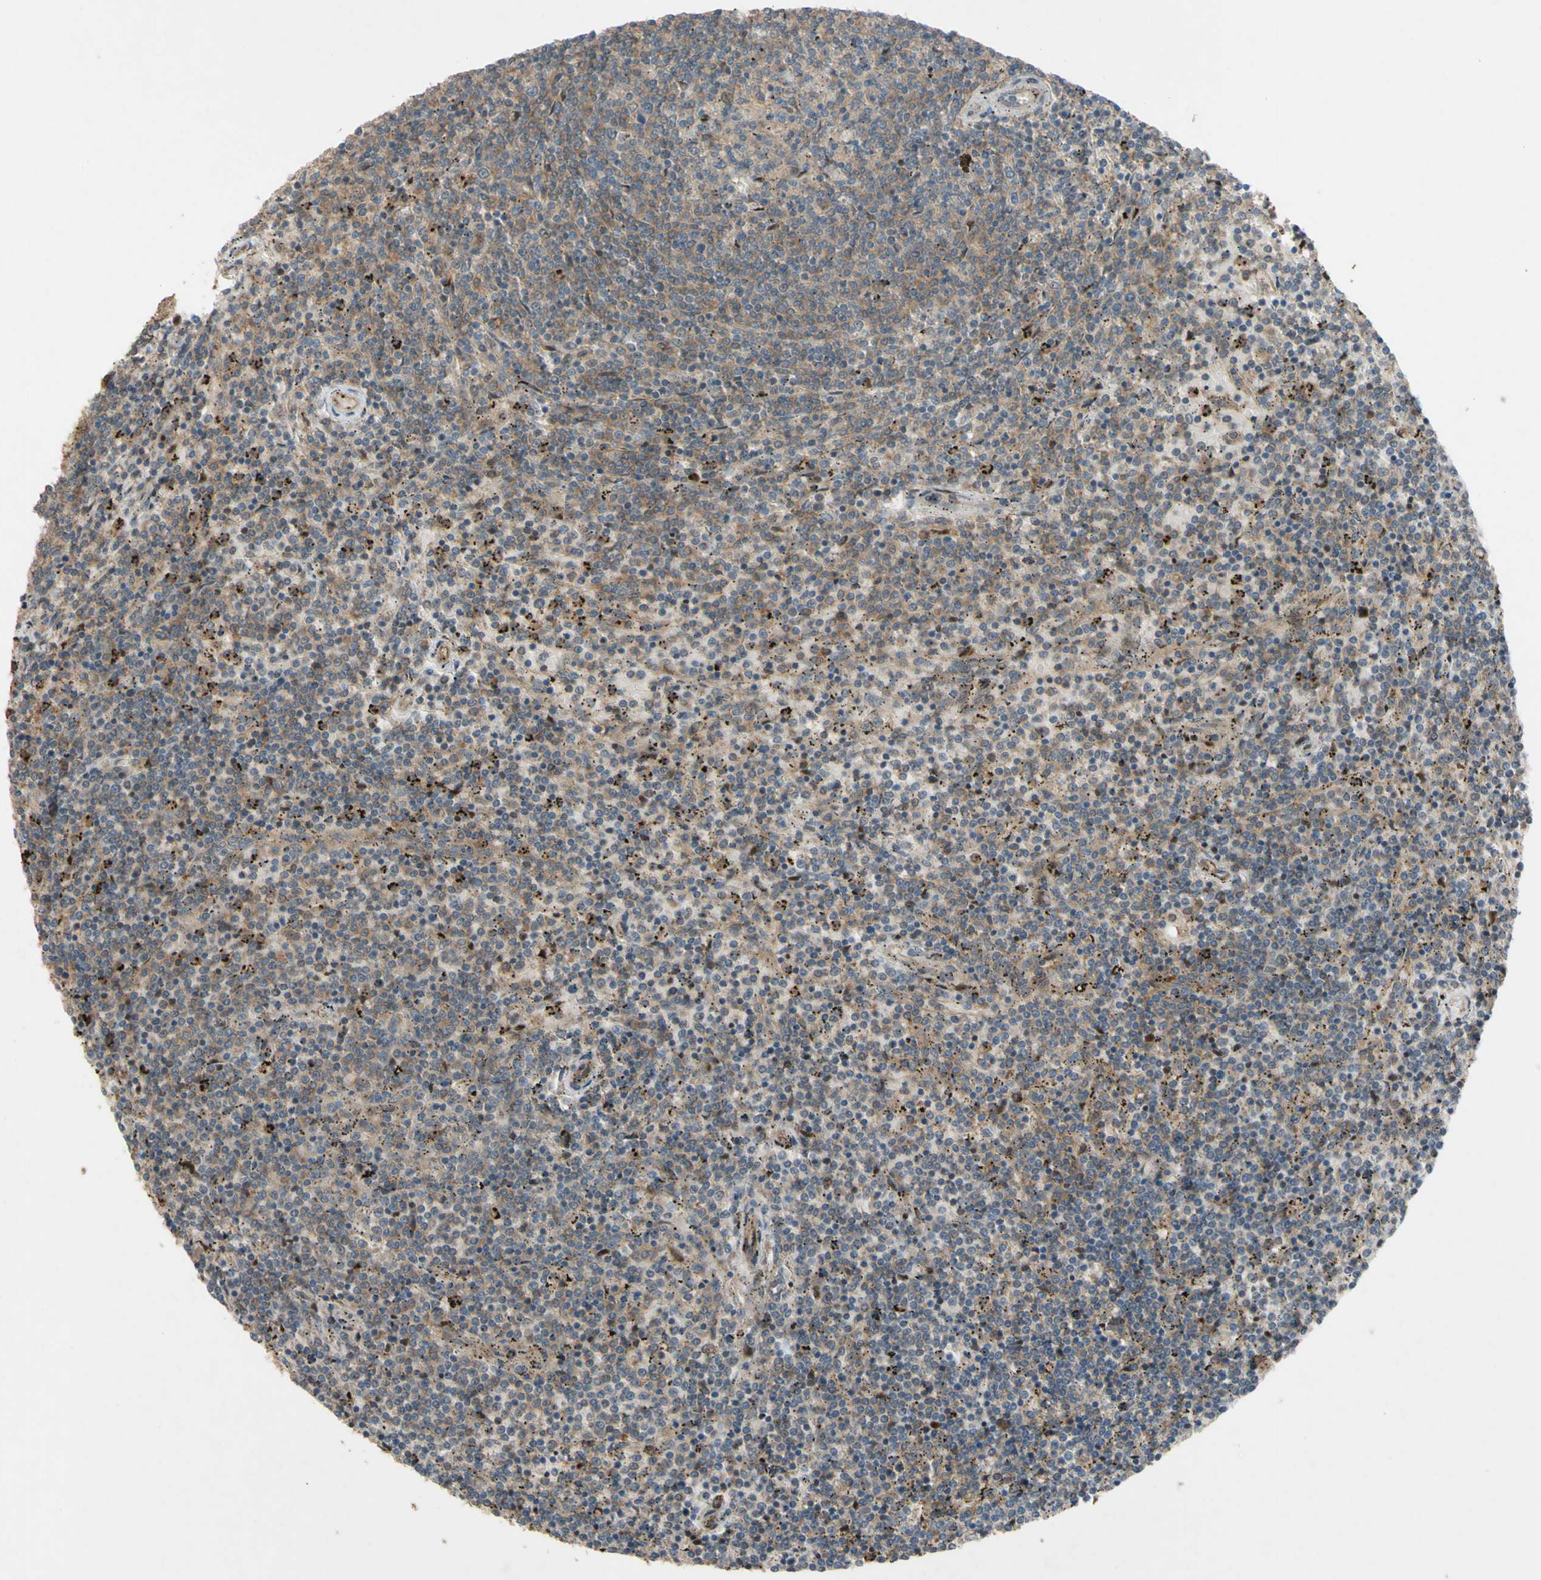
{"staining": {"intensity": "moderate", "quantity": ">75%", "location": "cytoplasmic/membranous"}, "tissue": "lymphoma", "cell_type": "Tumor cells", "image_type": "cancer", "snomed": [{"axis": "morphology", "description": "Malignant lymphoma, non-Hodgkin's type, Low grade"}, {"axis": "topography", "description": "Spleen"}], "caption": "Approximately >75% of tumor cells in lymphoma display moderate cytoplasmic/membranous protein expression as visualized by brown immunohistochemical staining.", "gene": "SHROOM4", "patient": {"sex": "female", "age": 50}}